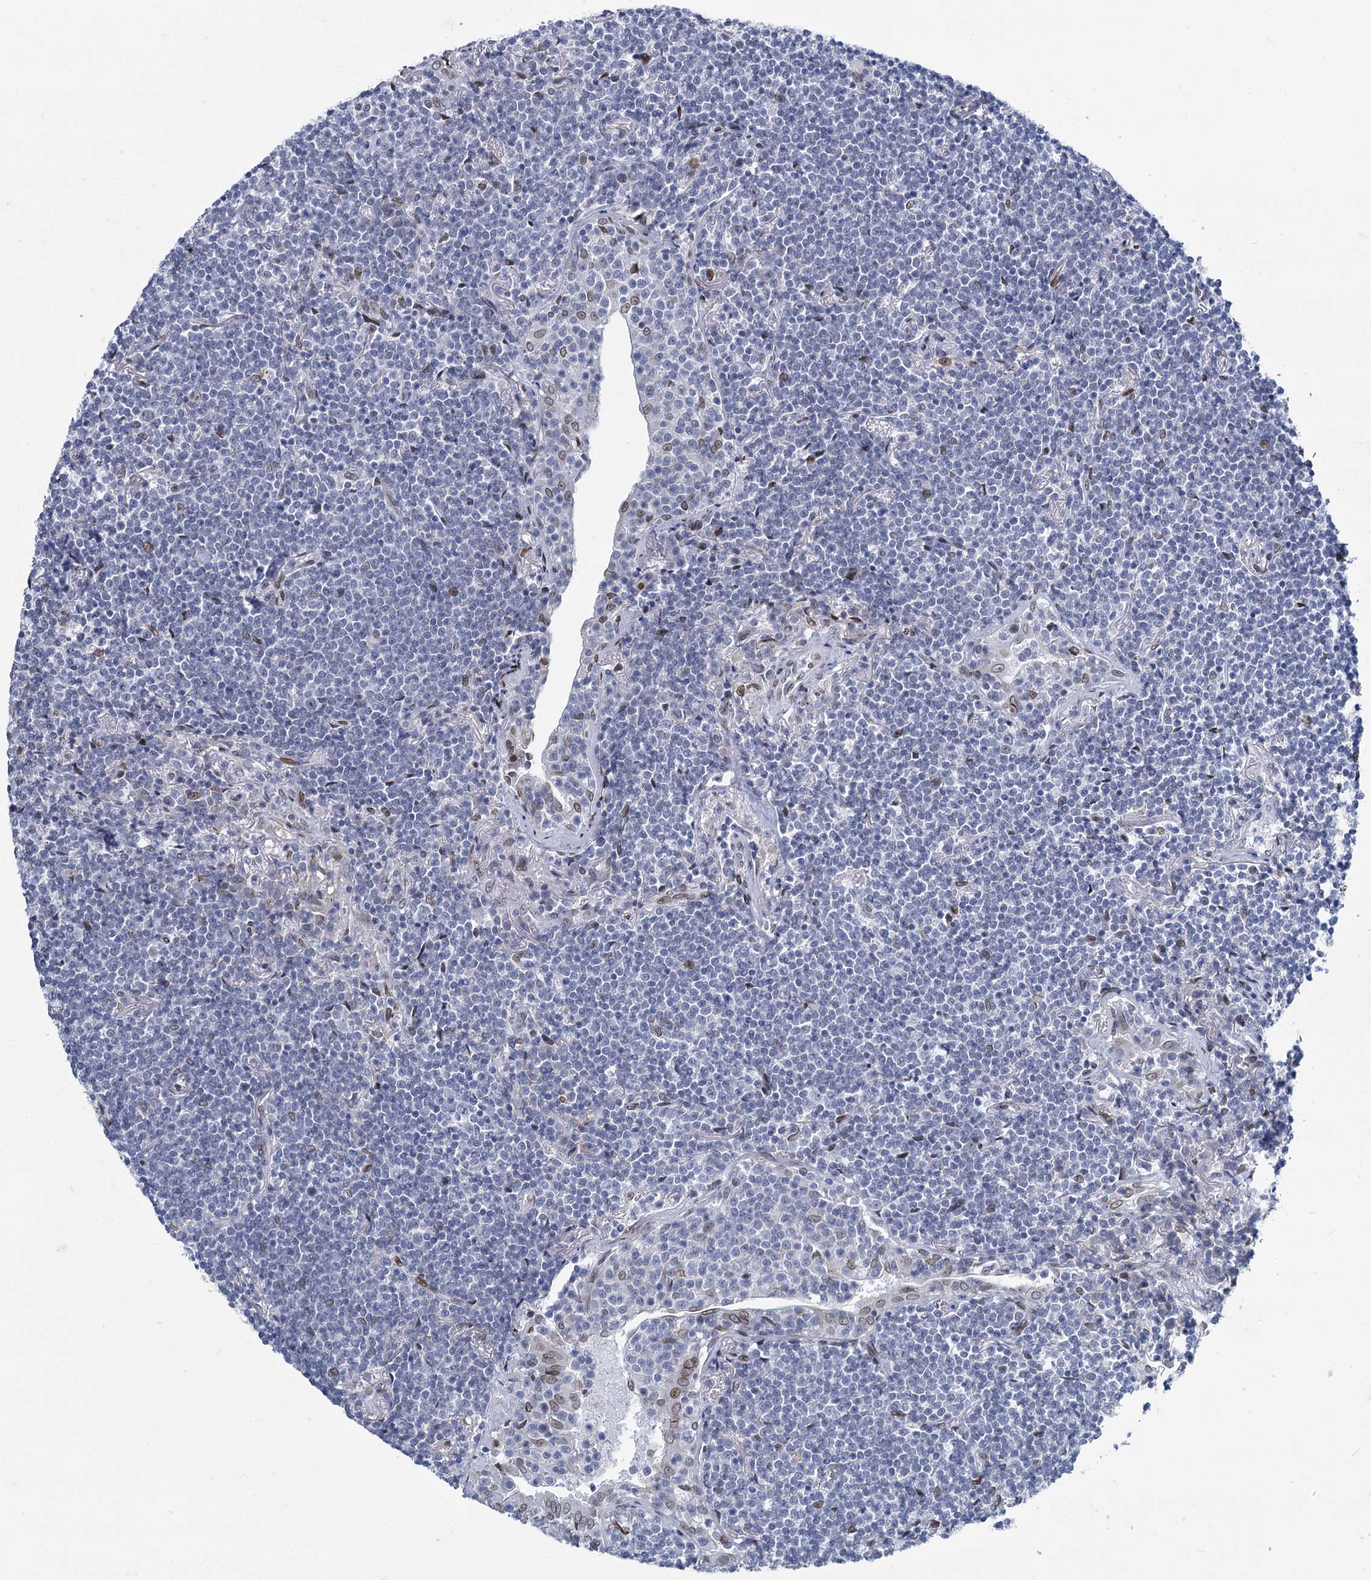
{"staining": {"intensity": "negative", "quantity": "none", "location": "none"}, "tissue": "lymphoma", "cell_type": "Tumor cells", "image_type": "cancer", "snomed": [{"axis": "morphology", "description": "Malignant lymphoma, non-Hodgkin's type, Low grade"}, {"axis": "topography", "description": "Lung"}], "caption": "Protein analysis of malignant lymphoma, non-Hodgkin's type (low-grade) exhibits no significant positivity in tumor cells.", "gene": "PRSS35", "patient": {"sex": "female", "age": 71}}